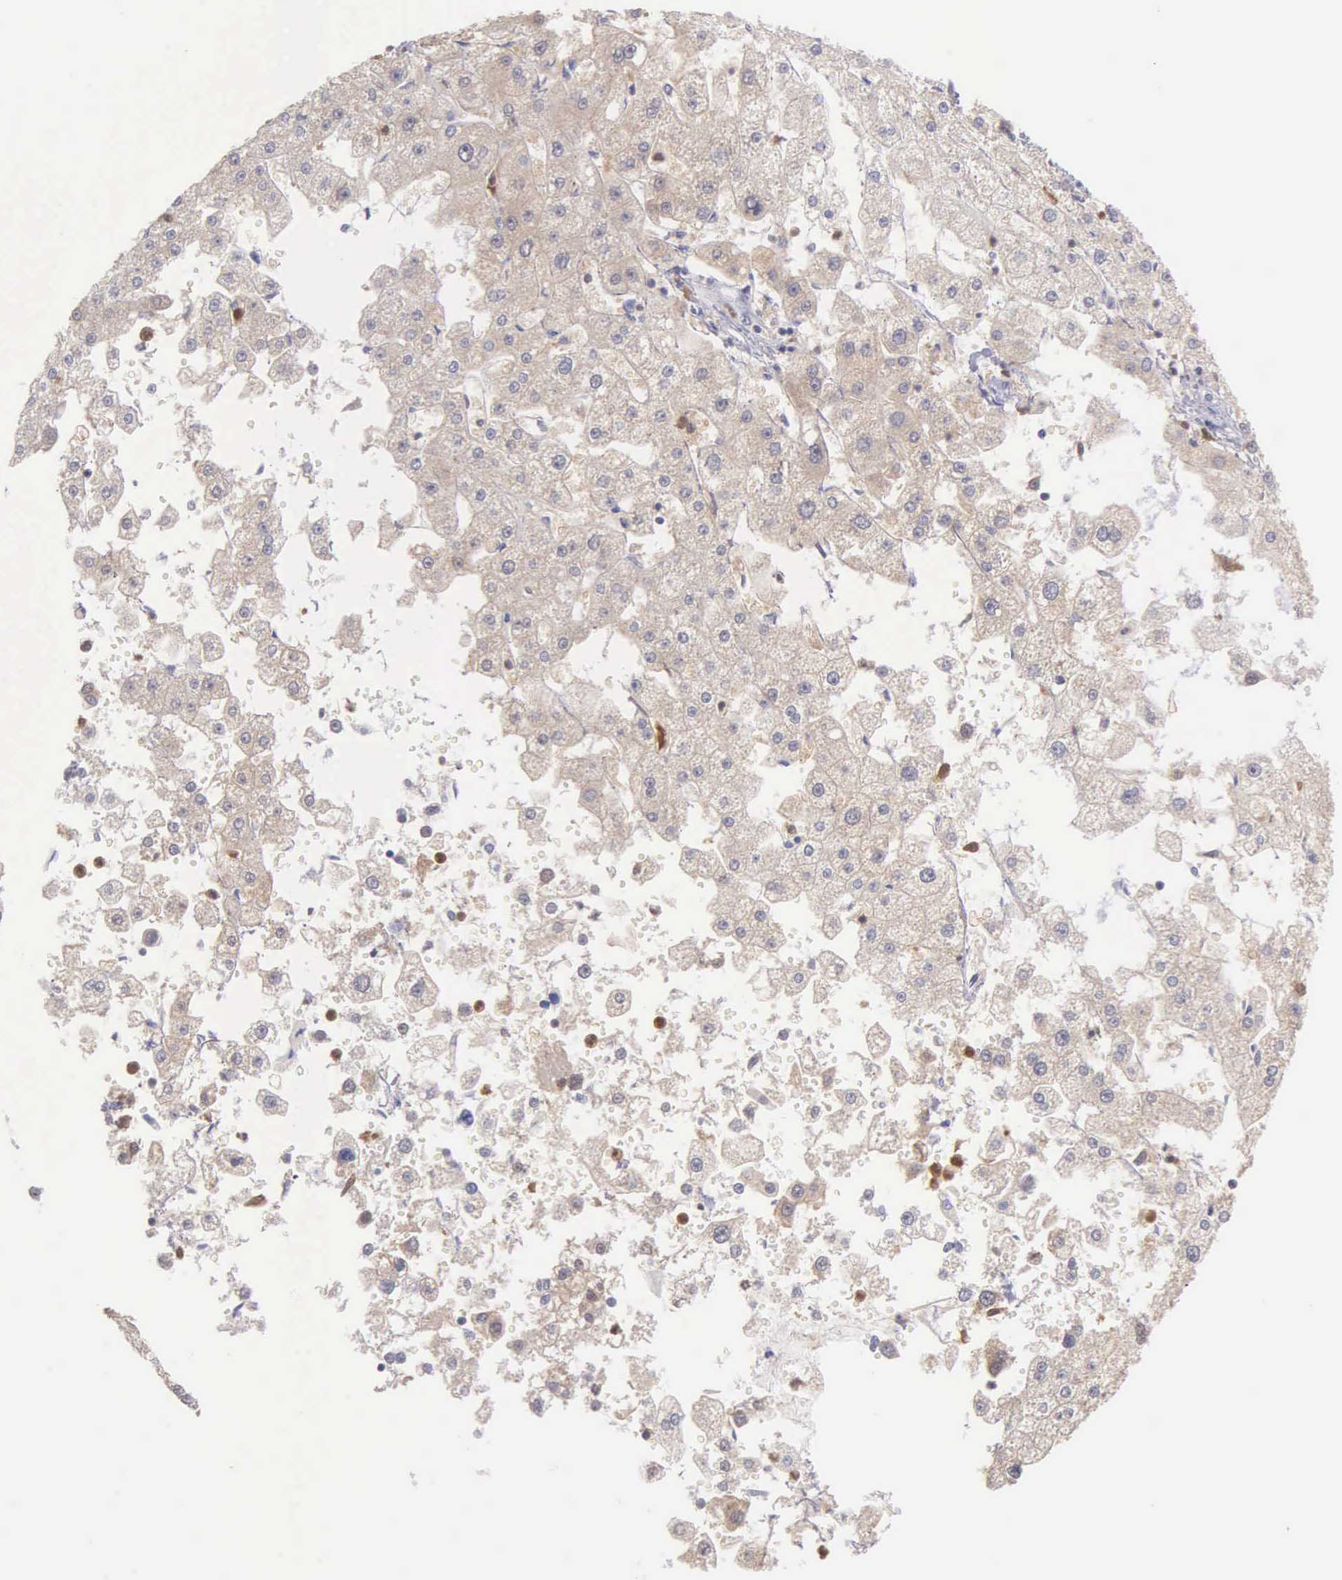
{"staining": {"intensity": "weak", "quantity": ">75%", "location": "cytoplasmic/membranous"}, "tissue": "liver cancer", "cell_type": "Tumor cells", "image_type": "cancer", "snomed": [{"axis": "morphology", "description": "Carcinoma, Hepatocellular, NOS"}, {"axis": "topography", "description": "Liver"}], "caption": "Immunohistochemical staining of human liver cancer exhibits low levels of weak cytoplasmic/membranous protein staining in about >75% of tumor cells. Nuclei are stained in blue.", "gene": "BID", "patient": {"sex": "female", "age": 85}}